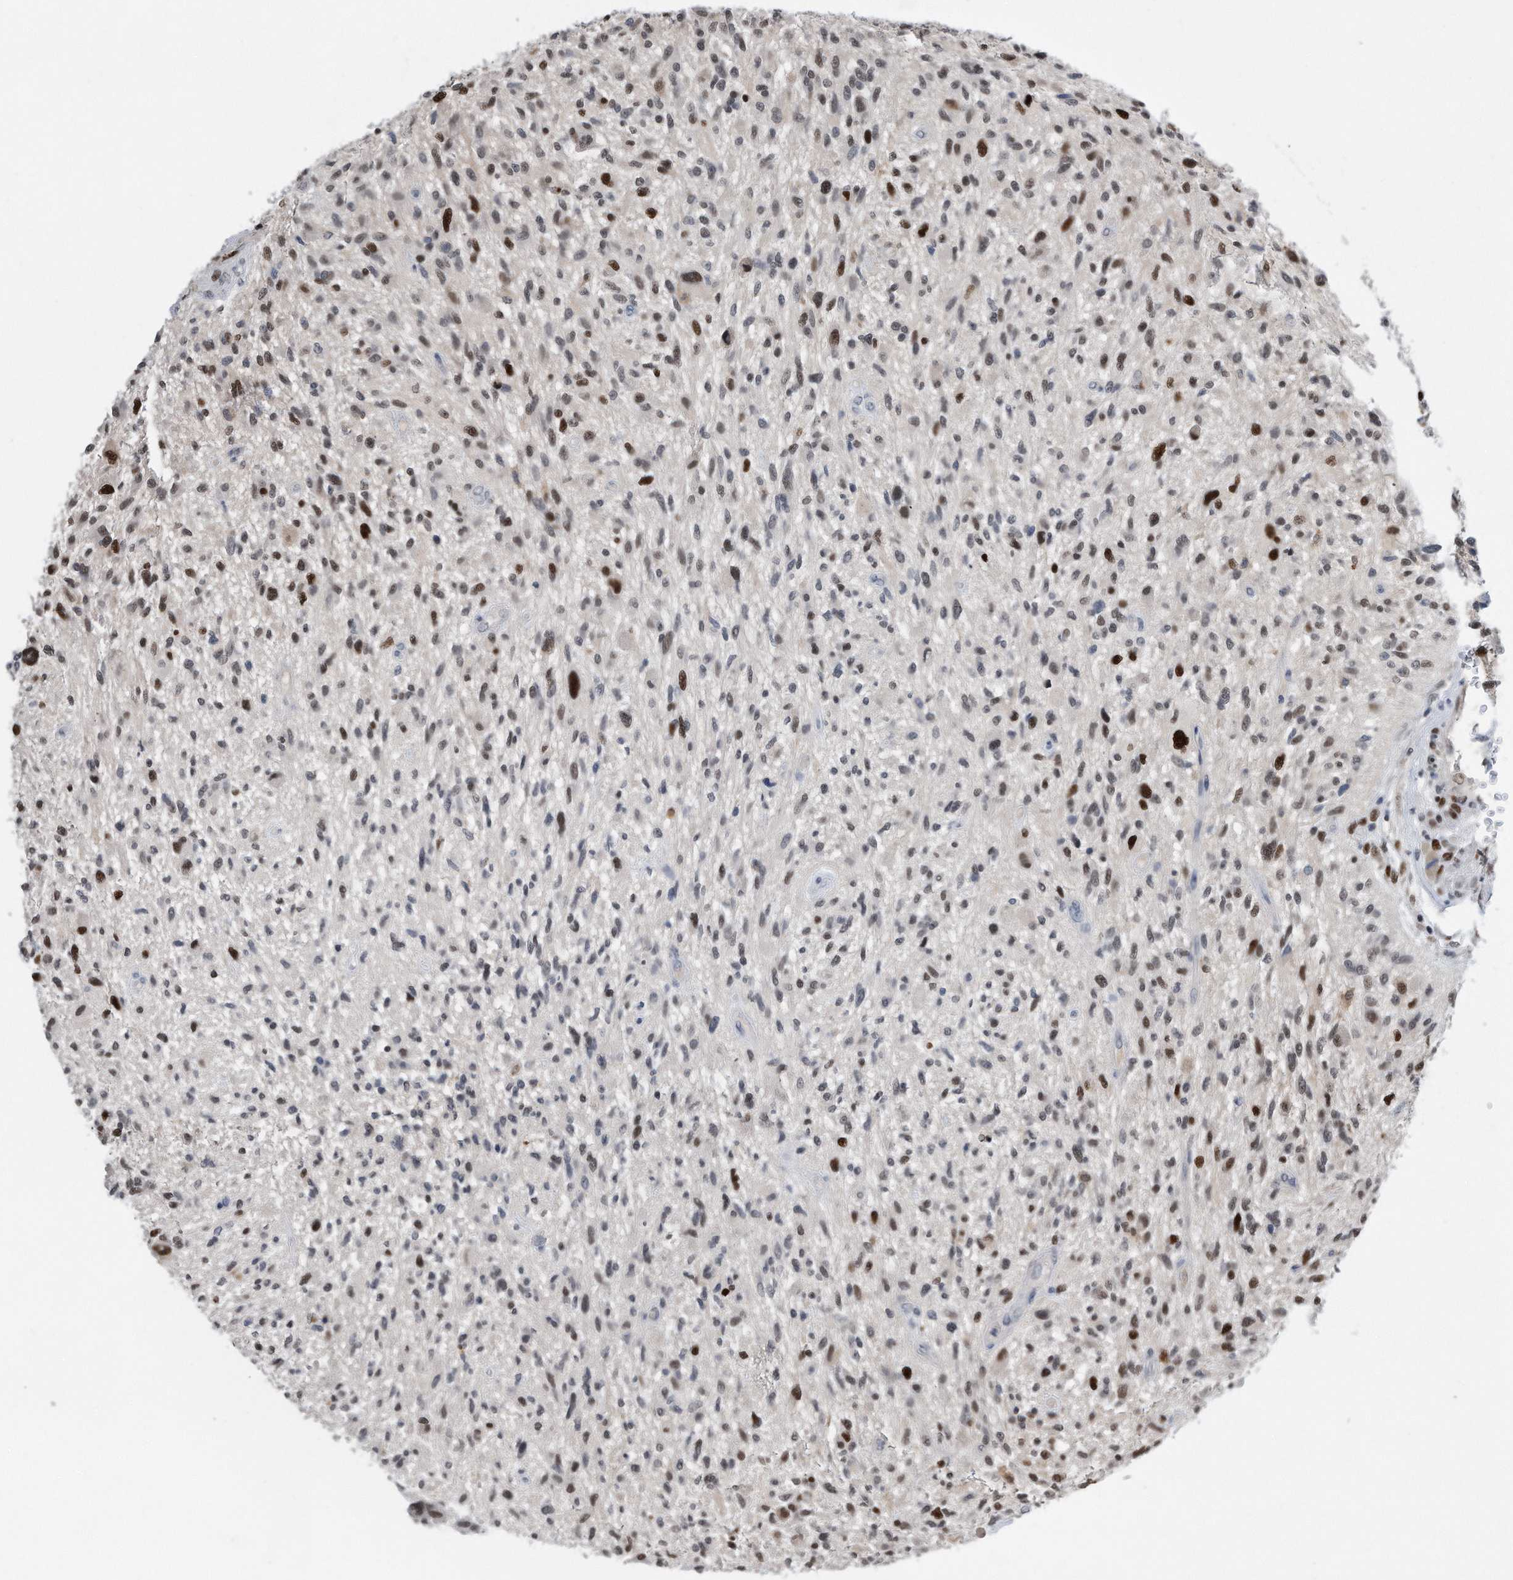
{"staining": {"intensity": "strong", "quantity": "<25%", "location": "nuclear"}, "tissue": "glioma", "cell_type": "Tumor cells", "image_type": "cancer", "snomed": [{"axis": "morphology", "description": "Glioma, malignant, High grade"}, {"axis": "topography", "description": "Brain"}], "caption": "High-grade glioma (malignant) tissue shows strong nuclear positivity in about <25% of tumor cells, visualized by immunohistochemistry. The staining was performed using DAB, with brown indicating positive protein expression. Nuclei are stained blue with hematoxylin.", "gene": "PCNA", "patient": {"sex": "male", "age": 47}}